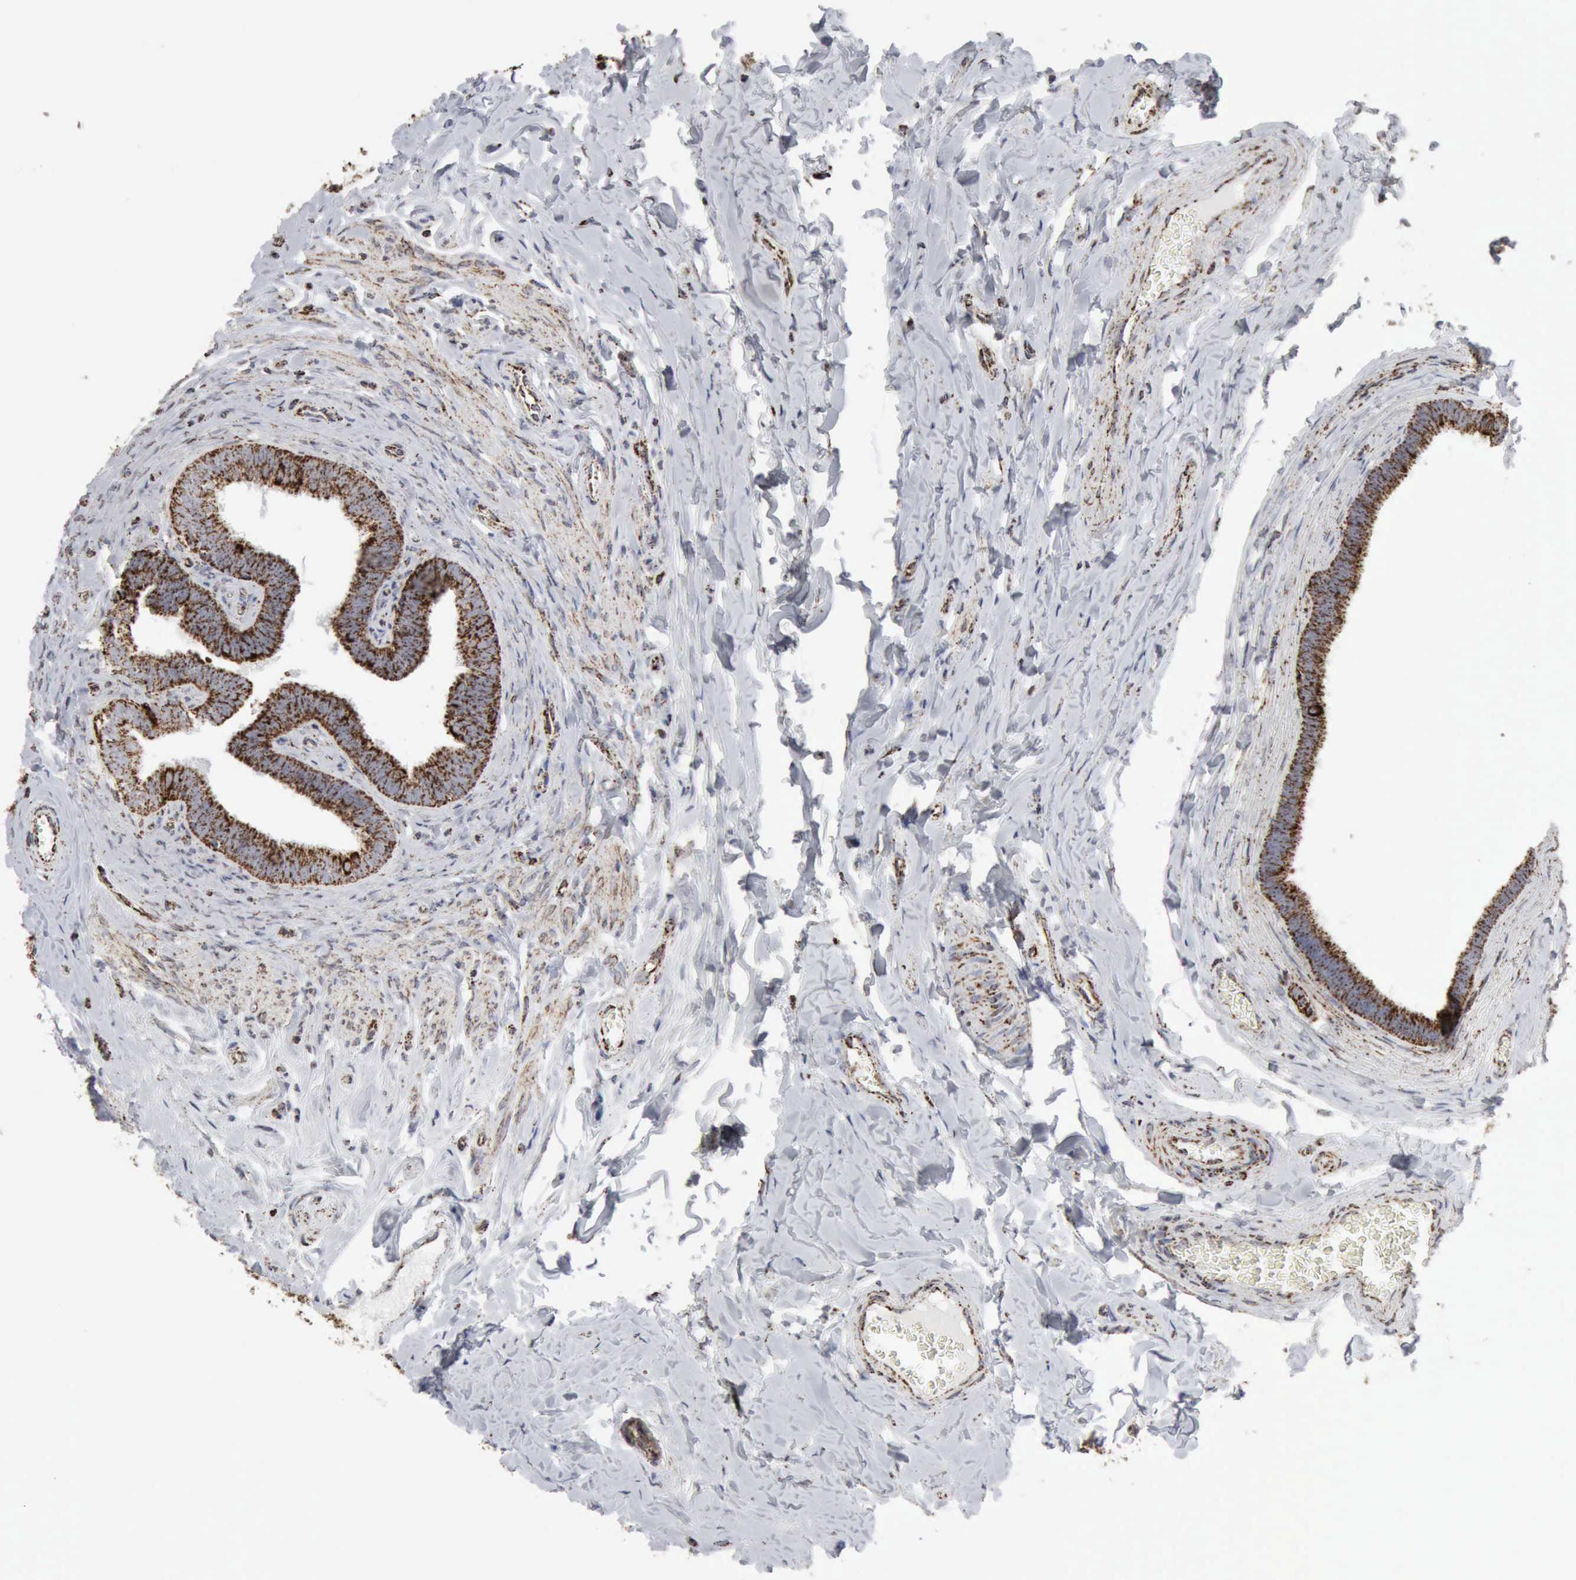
{"staining": {"intensity": "strong", "quantity": ">75%", "location": "cytoplasmic/membranous"}, "tissue": "epididymis", "cell_type": "Glandular cells", "image_type": "normal", "snomed": [{"axis": "morphology", "description": "Normal tissue, NOS"}, {"axis": "topography", "description": "Epididymis"}], "caption": "The immunohistochemical stain shows strong cytoplasmic/membranous staining in glandular cells of benign epididymis. The protein is stained brown, and the nuclei are stained in blue (DAB (3,3'-diaminobenzidine) IHC with brightfield microscopy, high magnification).", "gene": "ACO2", "patient": {"sex": "male", "age": 26}}